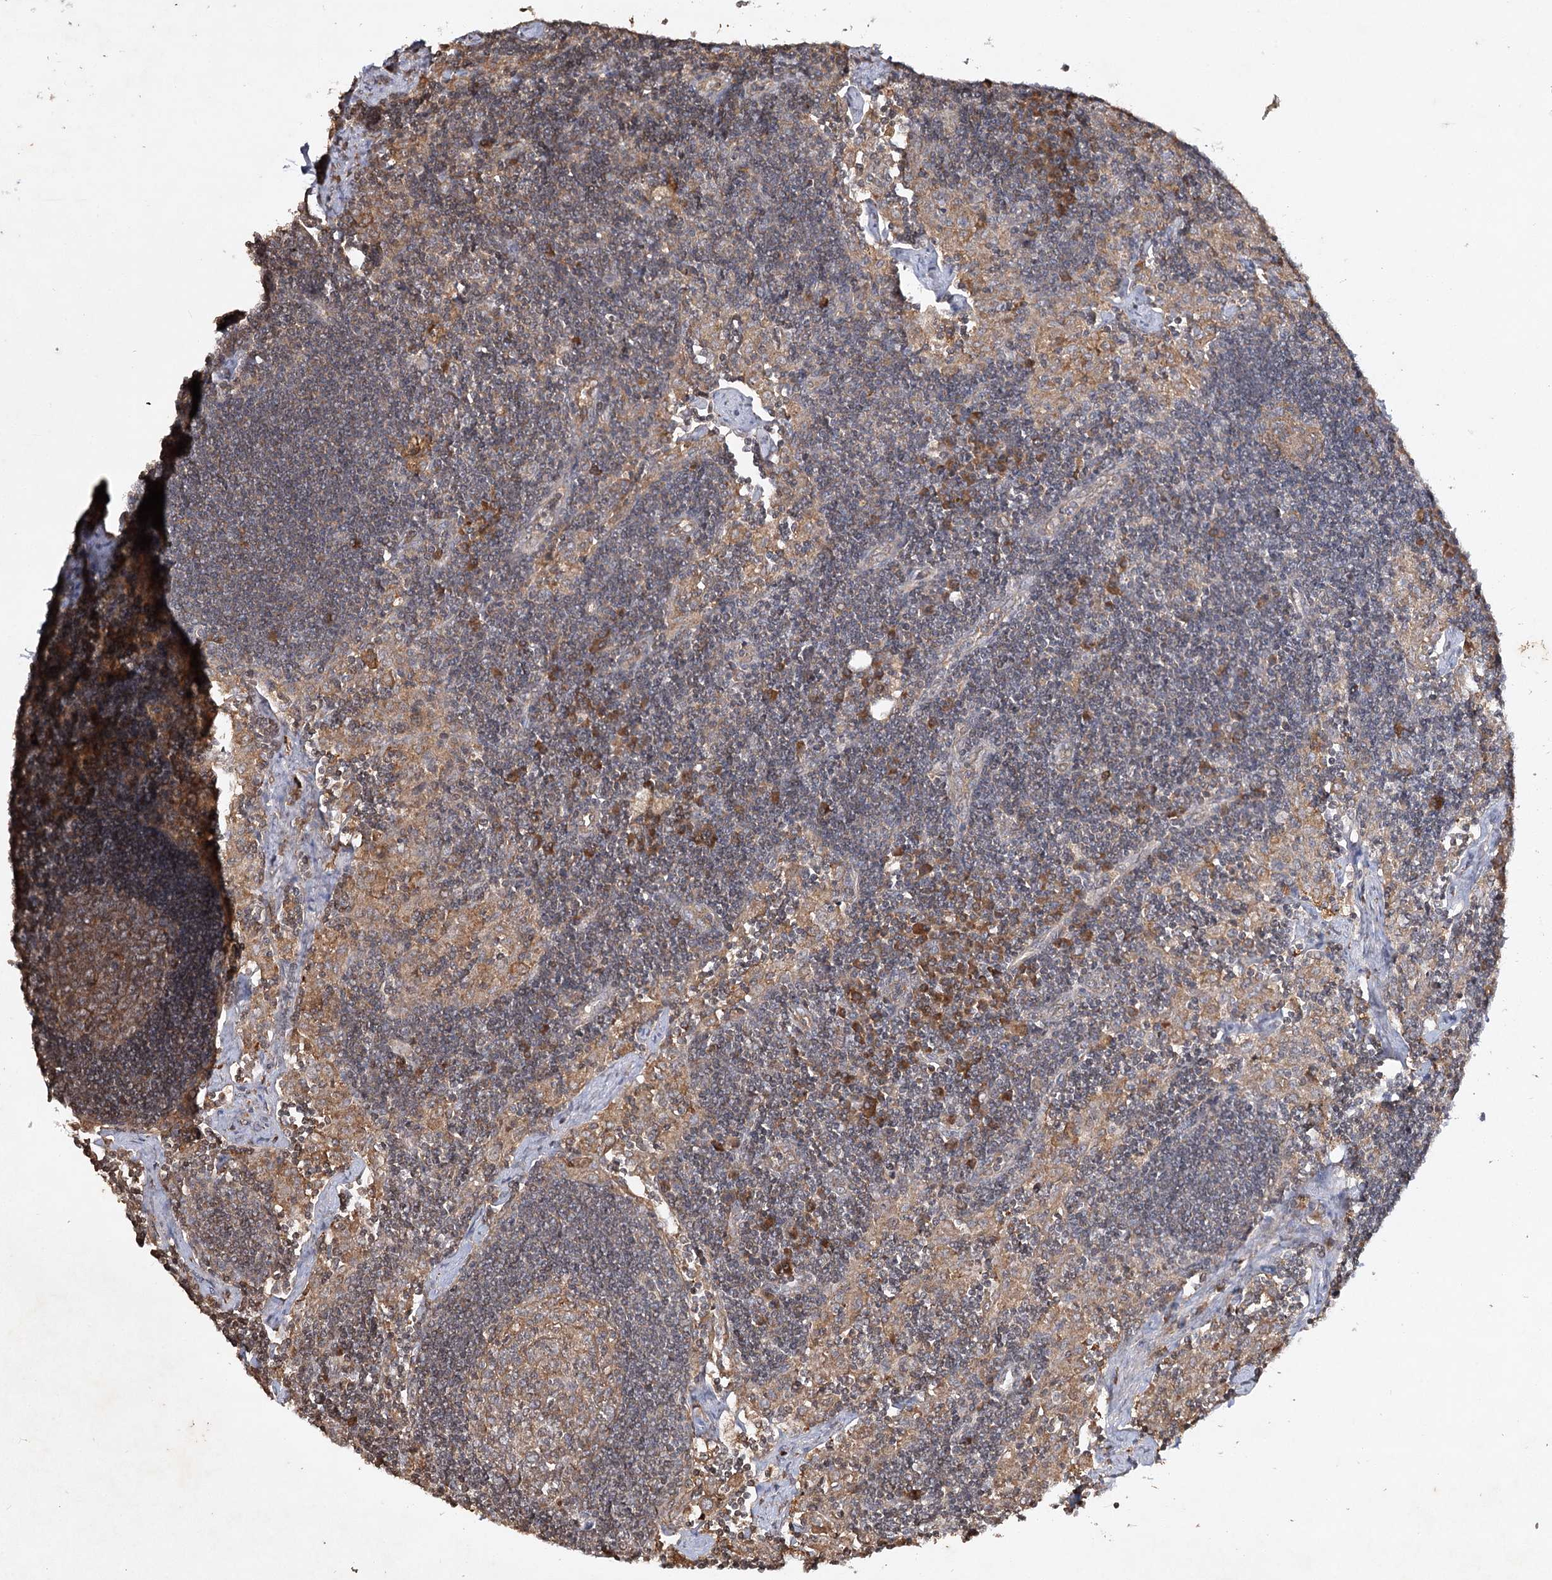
{"staining": {"intensity": "moderate", "quantity": "25%-75%", "location": "cytoplasmic/membranous"}, "tissue": "lymph node", "cell_type": "Germinal center cells", "image_type": "normal", "snomed": [{"axis": "morphology", "description": "Normal tissue, NOS"}, {"axis": "topography", "description": "Lymph node"}], "caption": "High-magnification brightfield microscopy of unremarkable lymph node stained with DAB (brown) and counterstained with hematoxylin (blue). germinal center cells exhibit moderate cytoplasmic/membranous staining is present in about25%-75% of cells.", "gene": "CYP2B6", "patient": {"sex": "male", "age": 24}}